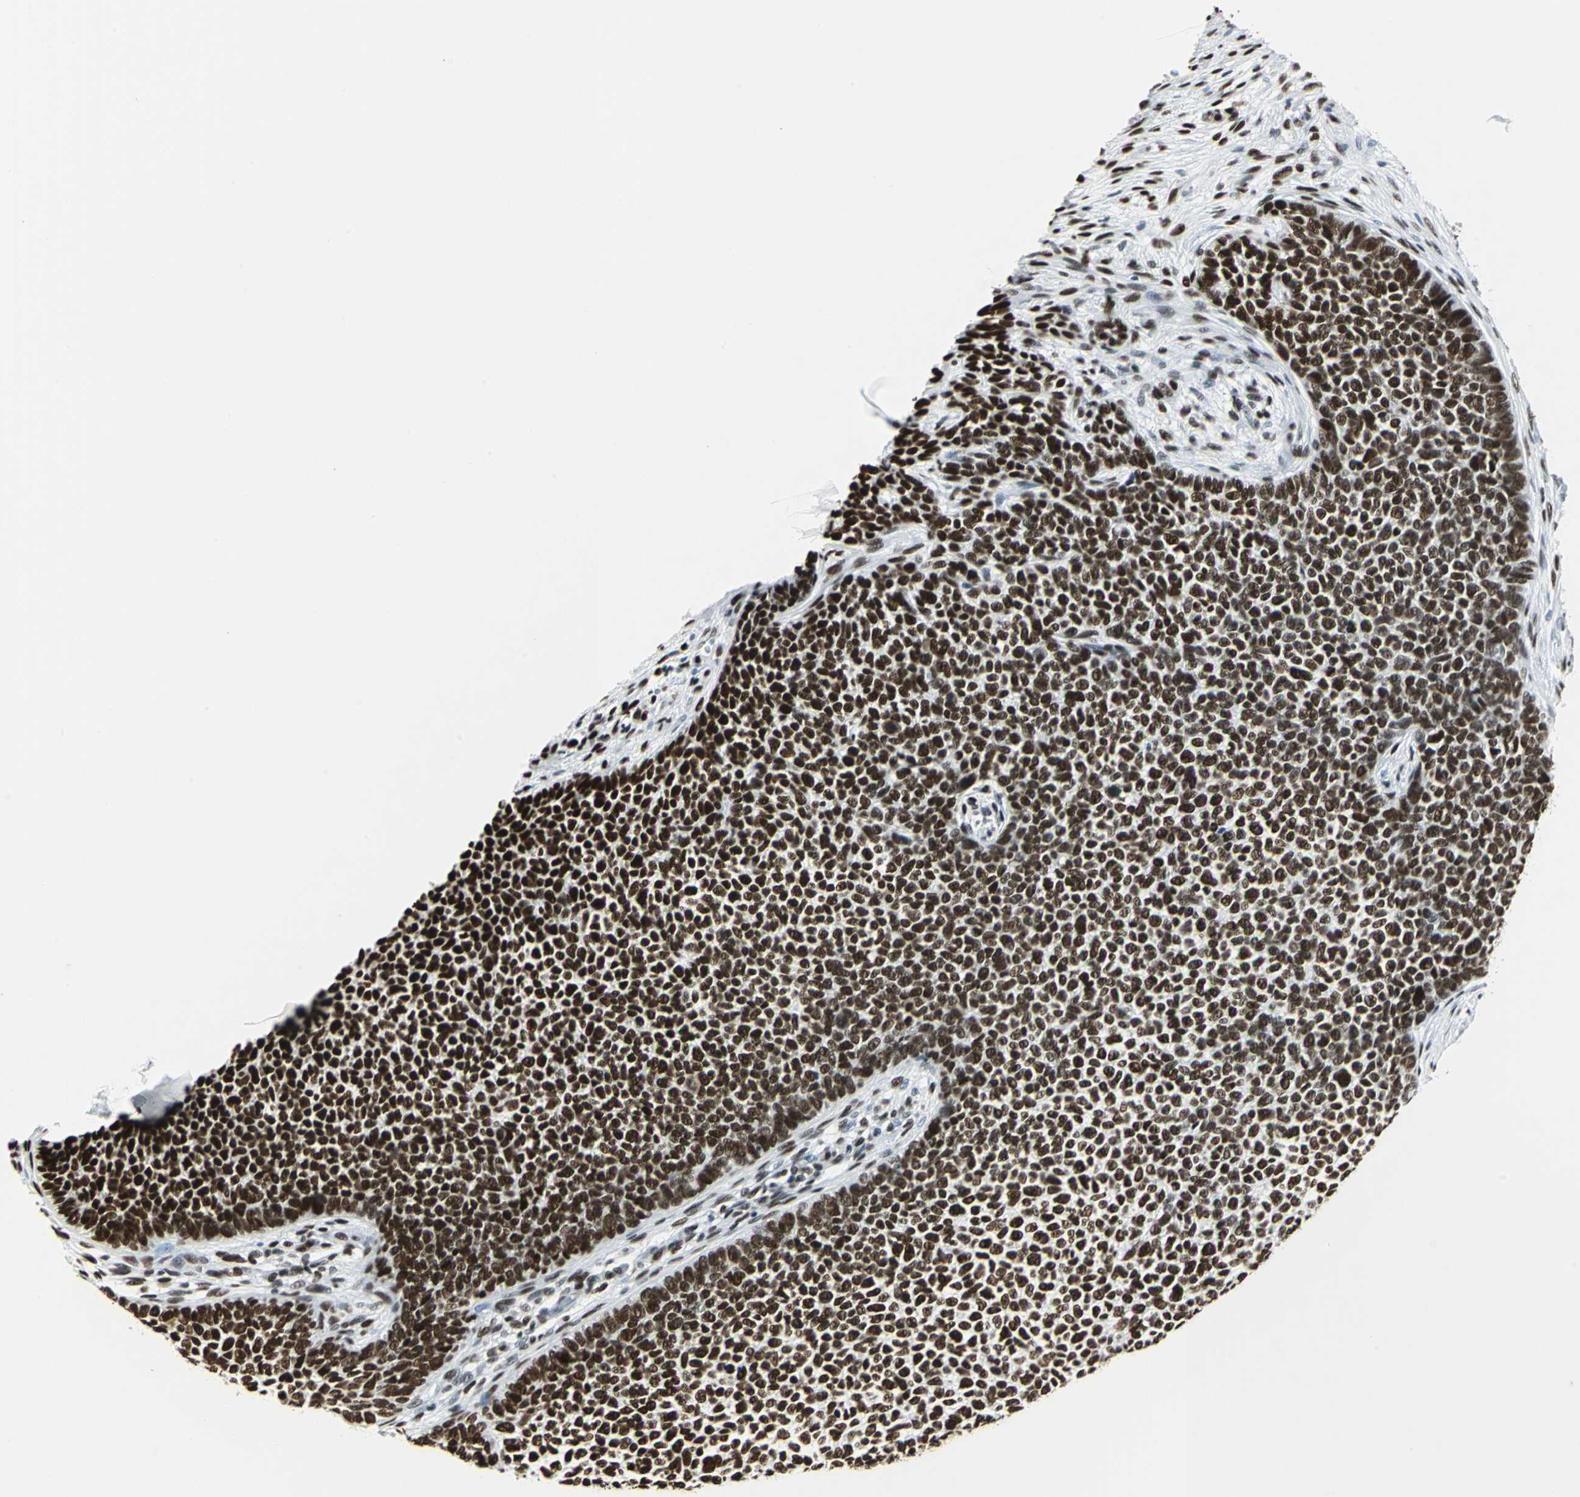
{"staining": {"intensity": "strong", "quantity": ">75%", "location": "nuclear"}, "tissue": "skin cancer", "cell_type": "Tumor cells", "image_type": "cancer", "snomed": [{"axis": "morphology", "description": "Basal cell carcinoma"}, {"axis": "topography", "description": "Skin"}], "caption": "Human skin cancer stained for a protein (brown) reveals strong nuclear positive expression in approximately >75% of tumor cells.", "gene": "HDAC2", "patient": {"sex": "female", "age": 84}}